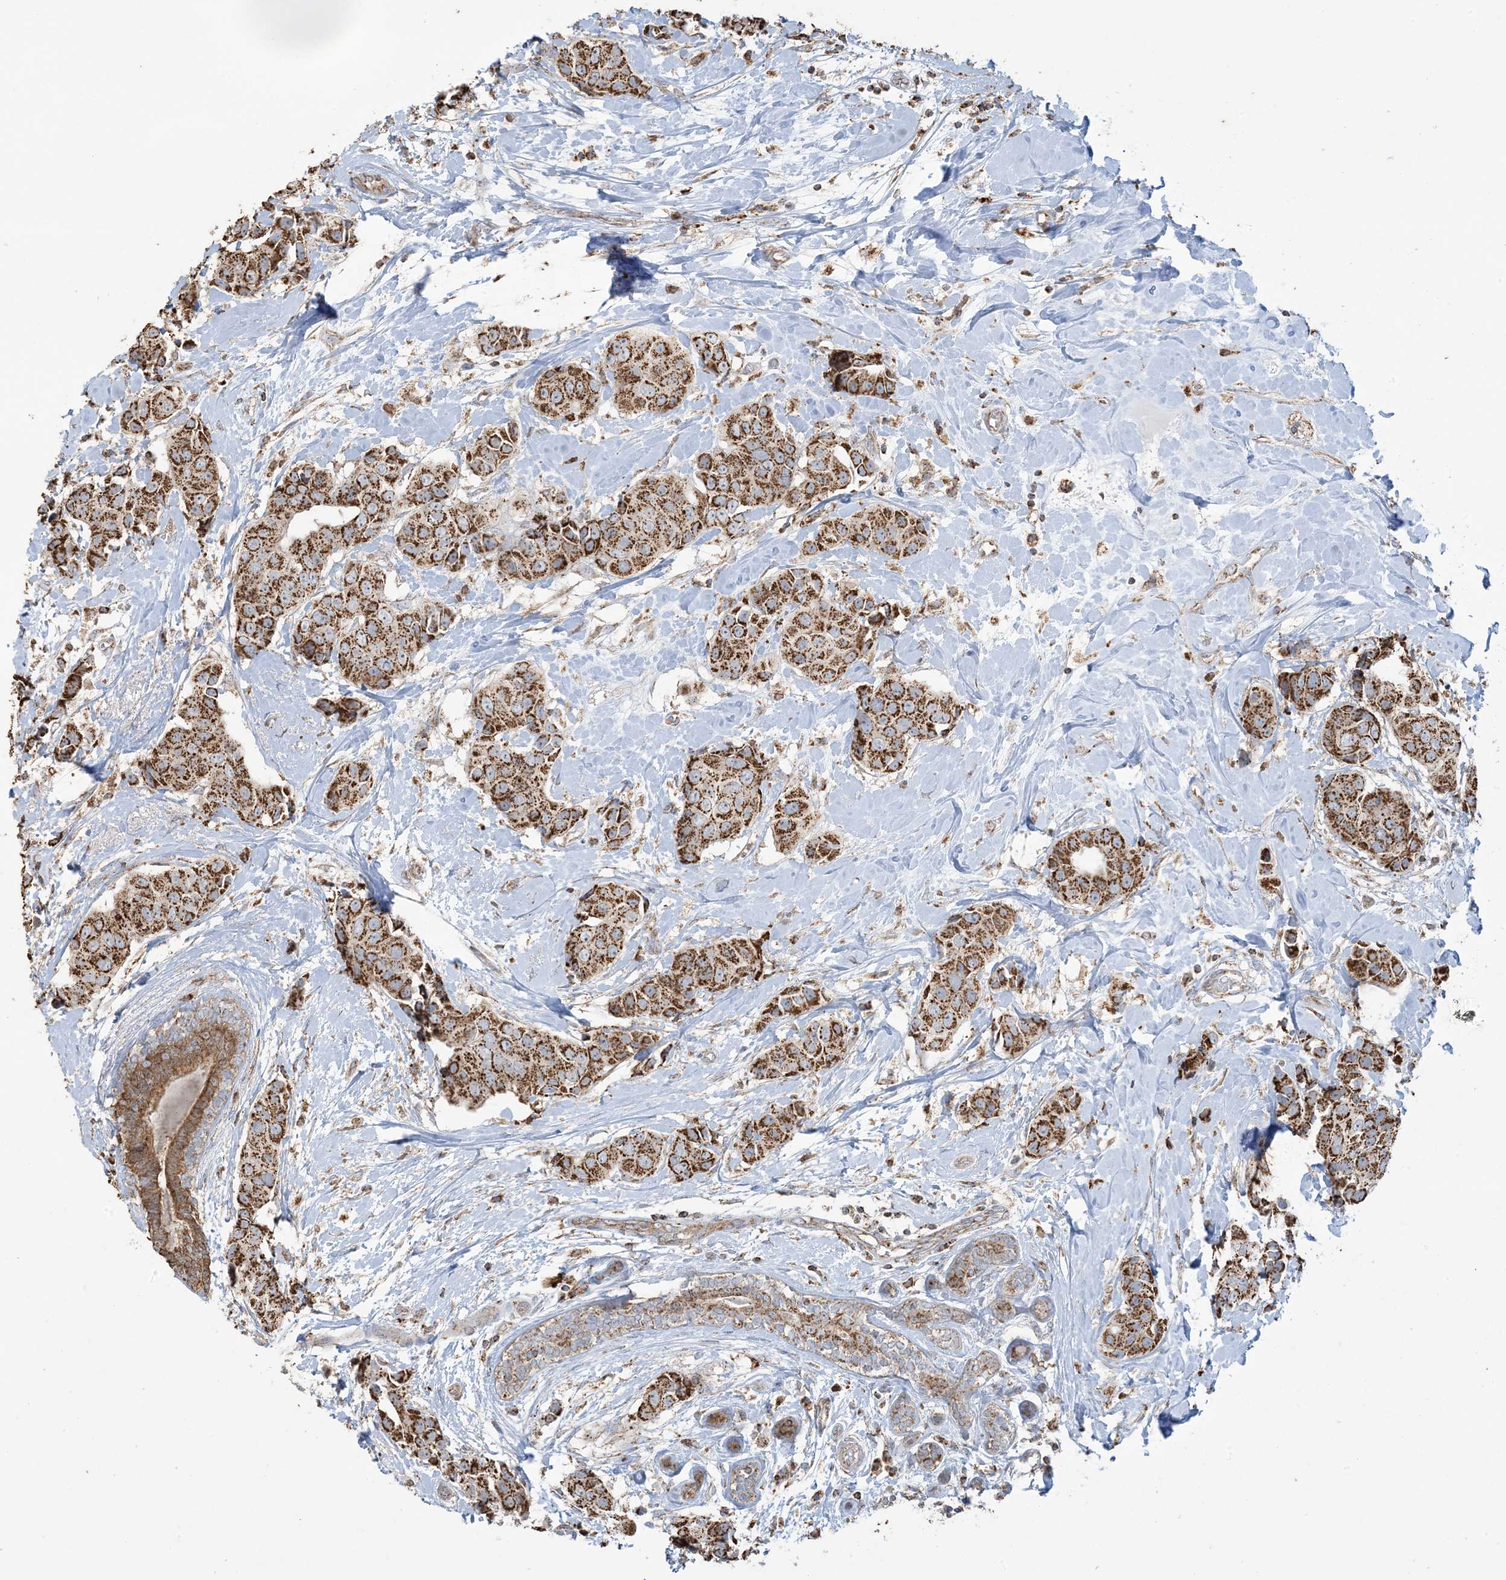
{"staining": {"intensity": "strong", "quantity": ">75%", "location": "cytoplasmic/membranous"}, "tissue": "breast cancer", "cell_type": "Tumor cells", "image_type": "cancer", "snomed": [{"axis": "morphology", "description": "Normal tissue, NOS"}, {"axis": "morphology", "description": "Duct carcinoma"}, {"axis": "topography", "description": "Breast"}], "caption": "Breast infiltrating ductal carcinoma stained with immunohistochemistry (IHC) shows strong cytoplasmic/membranous staining in approximately >75% of tumor cells.", "gene": "AGA", "patient": {"sex": "female", "age": 39}}